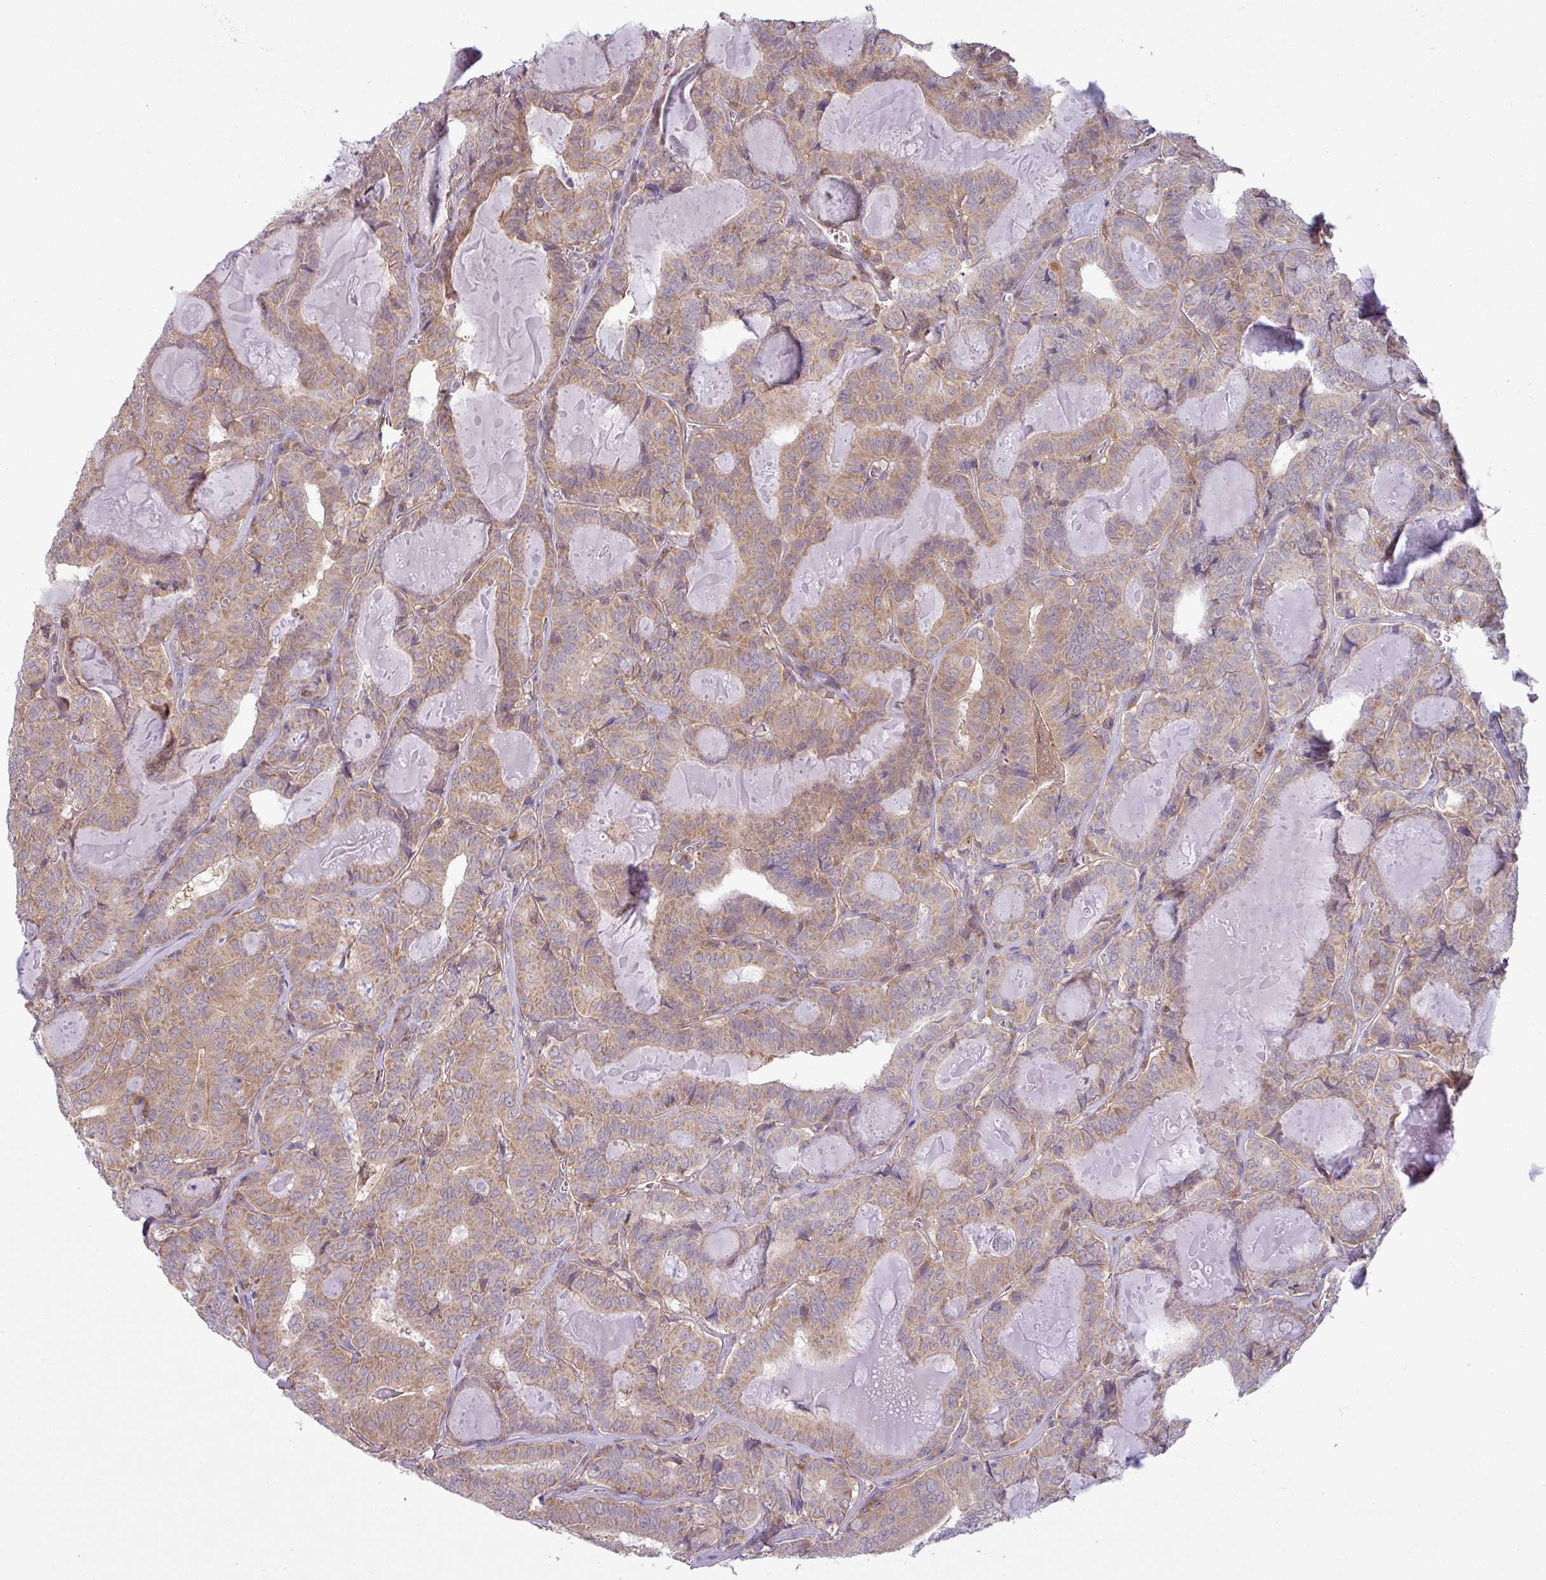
{"staining": {"intensity": "moderate", "quantity": ">75%", "location": "cytoplasmic/membranous"}, "tissue": "thyroid cancer", "cell_type": "Tumor cells", "image_type": "cancer", "snomed": [{"axis": "morphology", "description": "Papillary adenocarcinoma, NOS"}, {"axis": "topography", "description": "Thyroid gland"}], "caption": "Immunohistochemistry (IHC) image of neoplastic tissue: human thyroid papillary adenocarcinoma stained using immunohistochemistry displays medium levels of moderate protein expression localized specifically in the cytoplasmic/membranous of tumor cells, appearing as a cytoplasmic/membranous brown color.", "gene": "CCDC144A", "patient": {"sex": "female", "age": 72}}